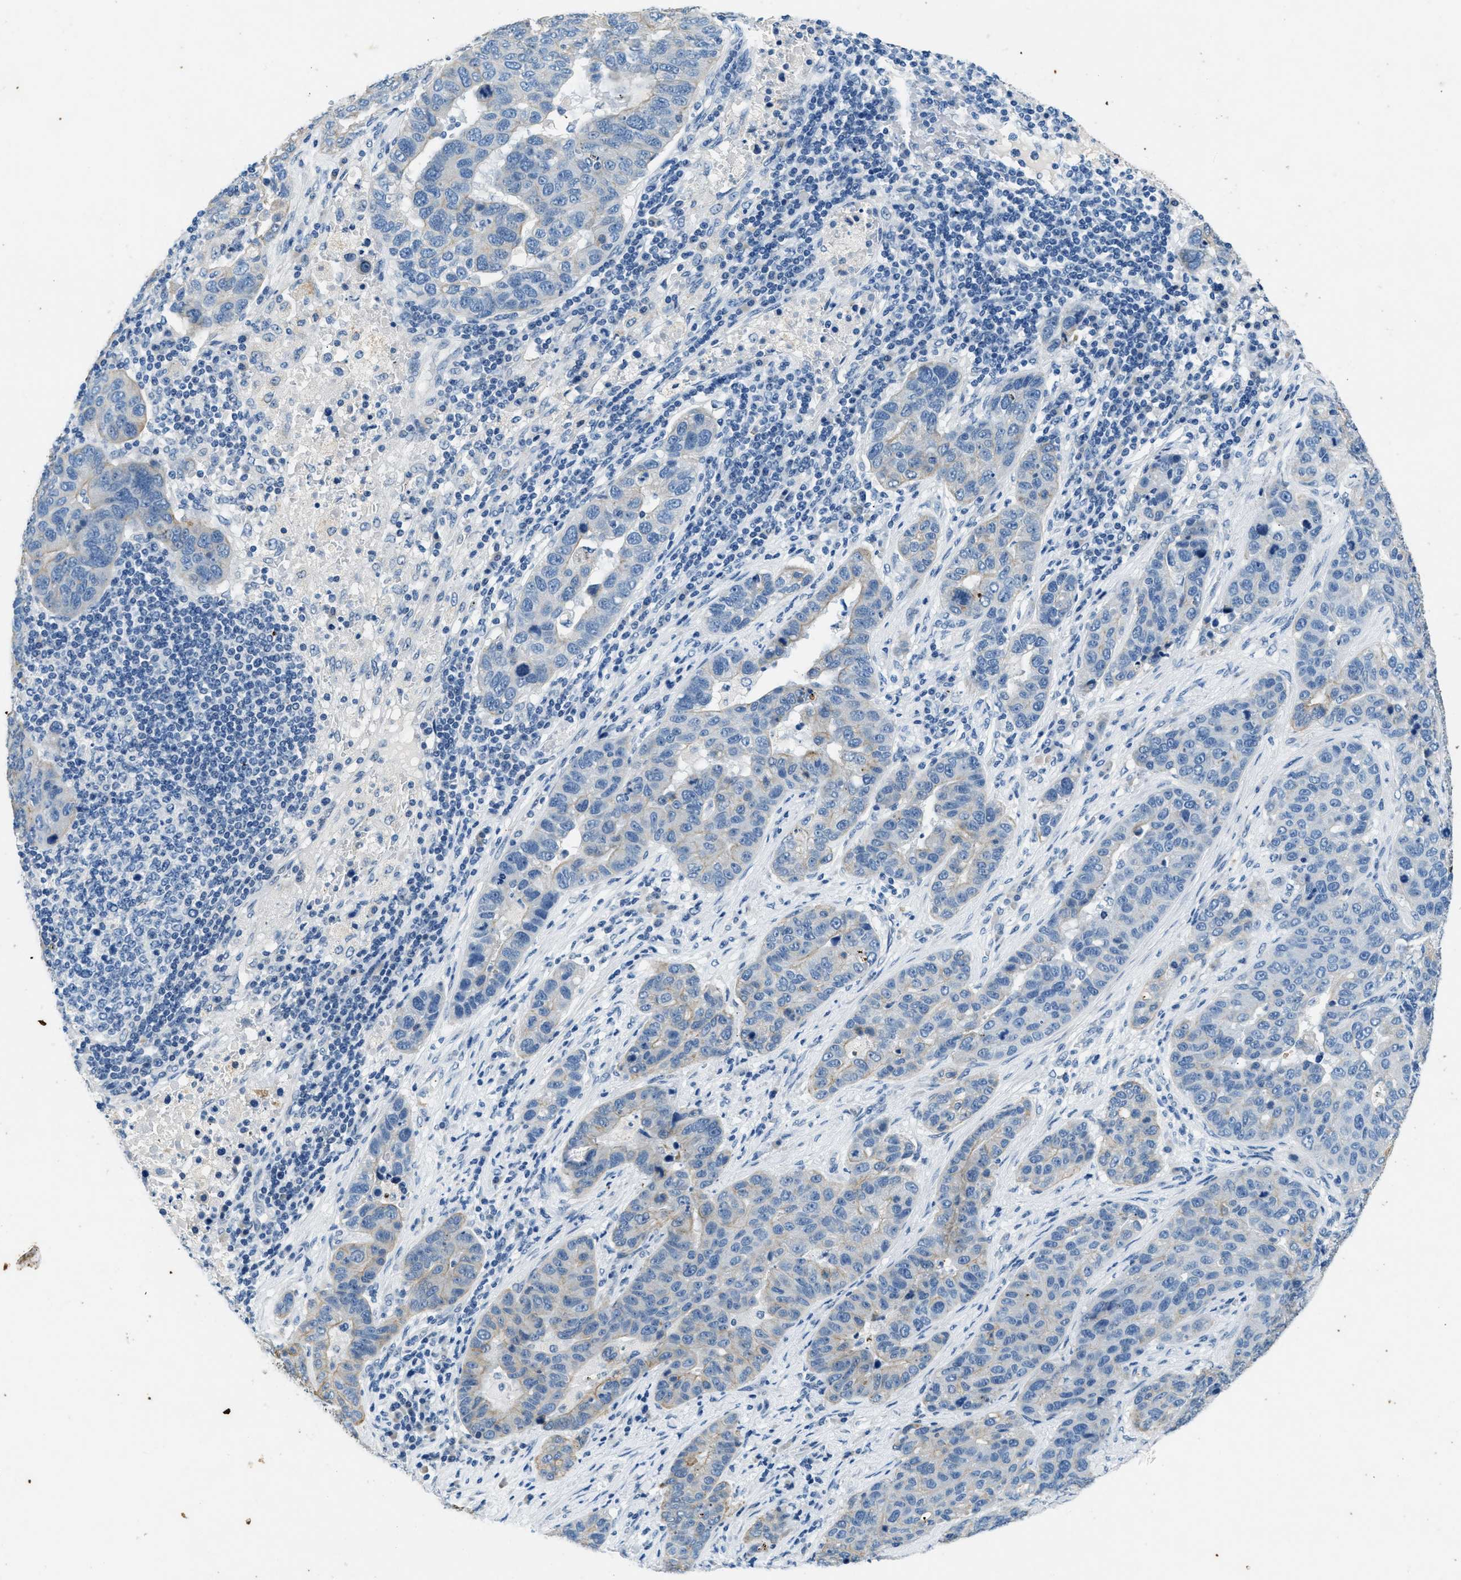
{"staining": {"intensity": "weak", "quantity": "<25%", "location": "cytoplasmic/membranous"}, "tissue": "pancreatic cancer", "cell_type": "Tumor cells", "image_type": "cancer", "snomed": [{"axis": "morphology", "description": "Adenocarcinoma, NOS"}, {"axis": "topography", "description": "Pancreas"}], "caption": "Micrograph shows no significant protein positivity in tumor cells of pancreatic cancer (adenocarcinoma).", "gene": "CFAP20", "patient": {"sex": "female", "age": 61}}